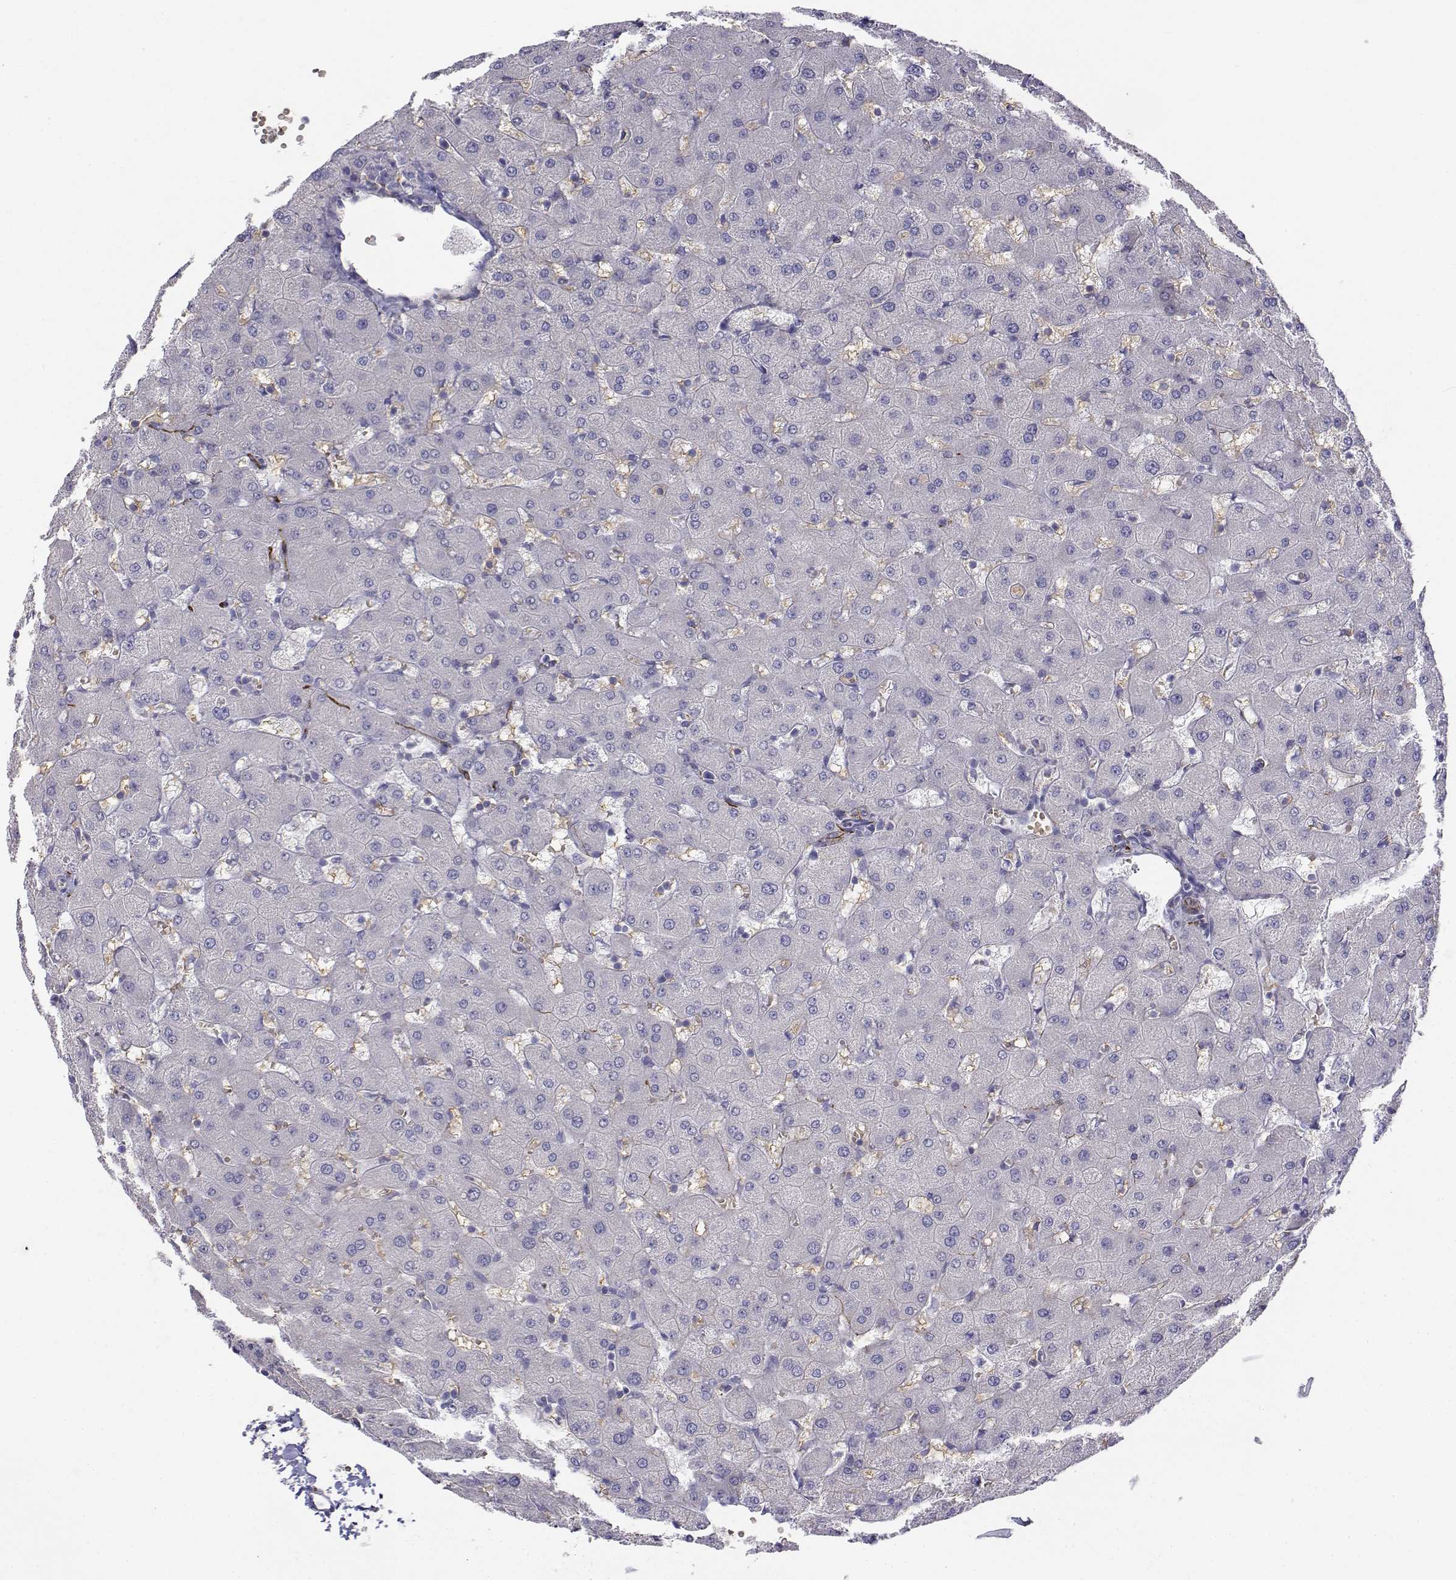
{"staining": {"intensity": "negative", "quantity": "none", "location": "none"}, "tissue": "liver", "cell_type": "Cholangiocytes", "image_type": "normal", "snomed": [{"axis": "morphology", "description": "Normal tissue, NOS"}, {"axis": "topography", "description": "Liver"}], "caption": "Immunohistochemistry histopathology image of normal human liver stained for a protein (brown), which demonstrates no positivity in cholangiocytes. Brightfield microscopy of immunohistochemistry (IHC) stained with DAB (3,3'-diaminobenzidine) (brown) and hematoxylin (blue), captured at high magnification.", "gene": "CADM1", "patient": {"sex": "female", "age": 63}}